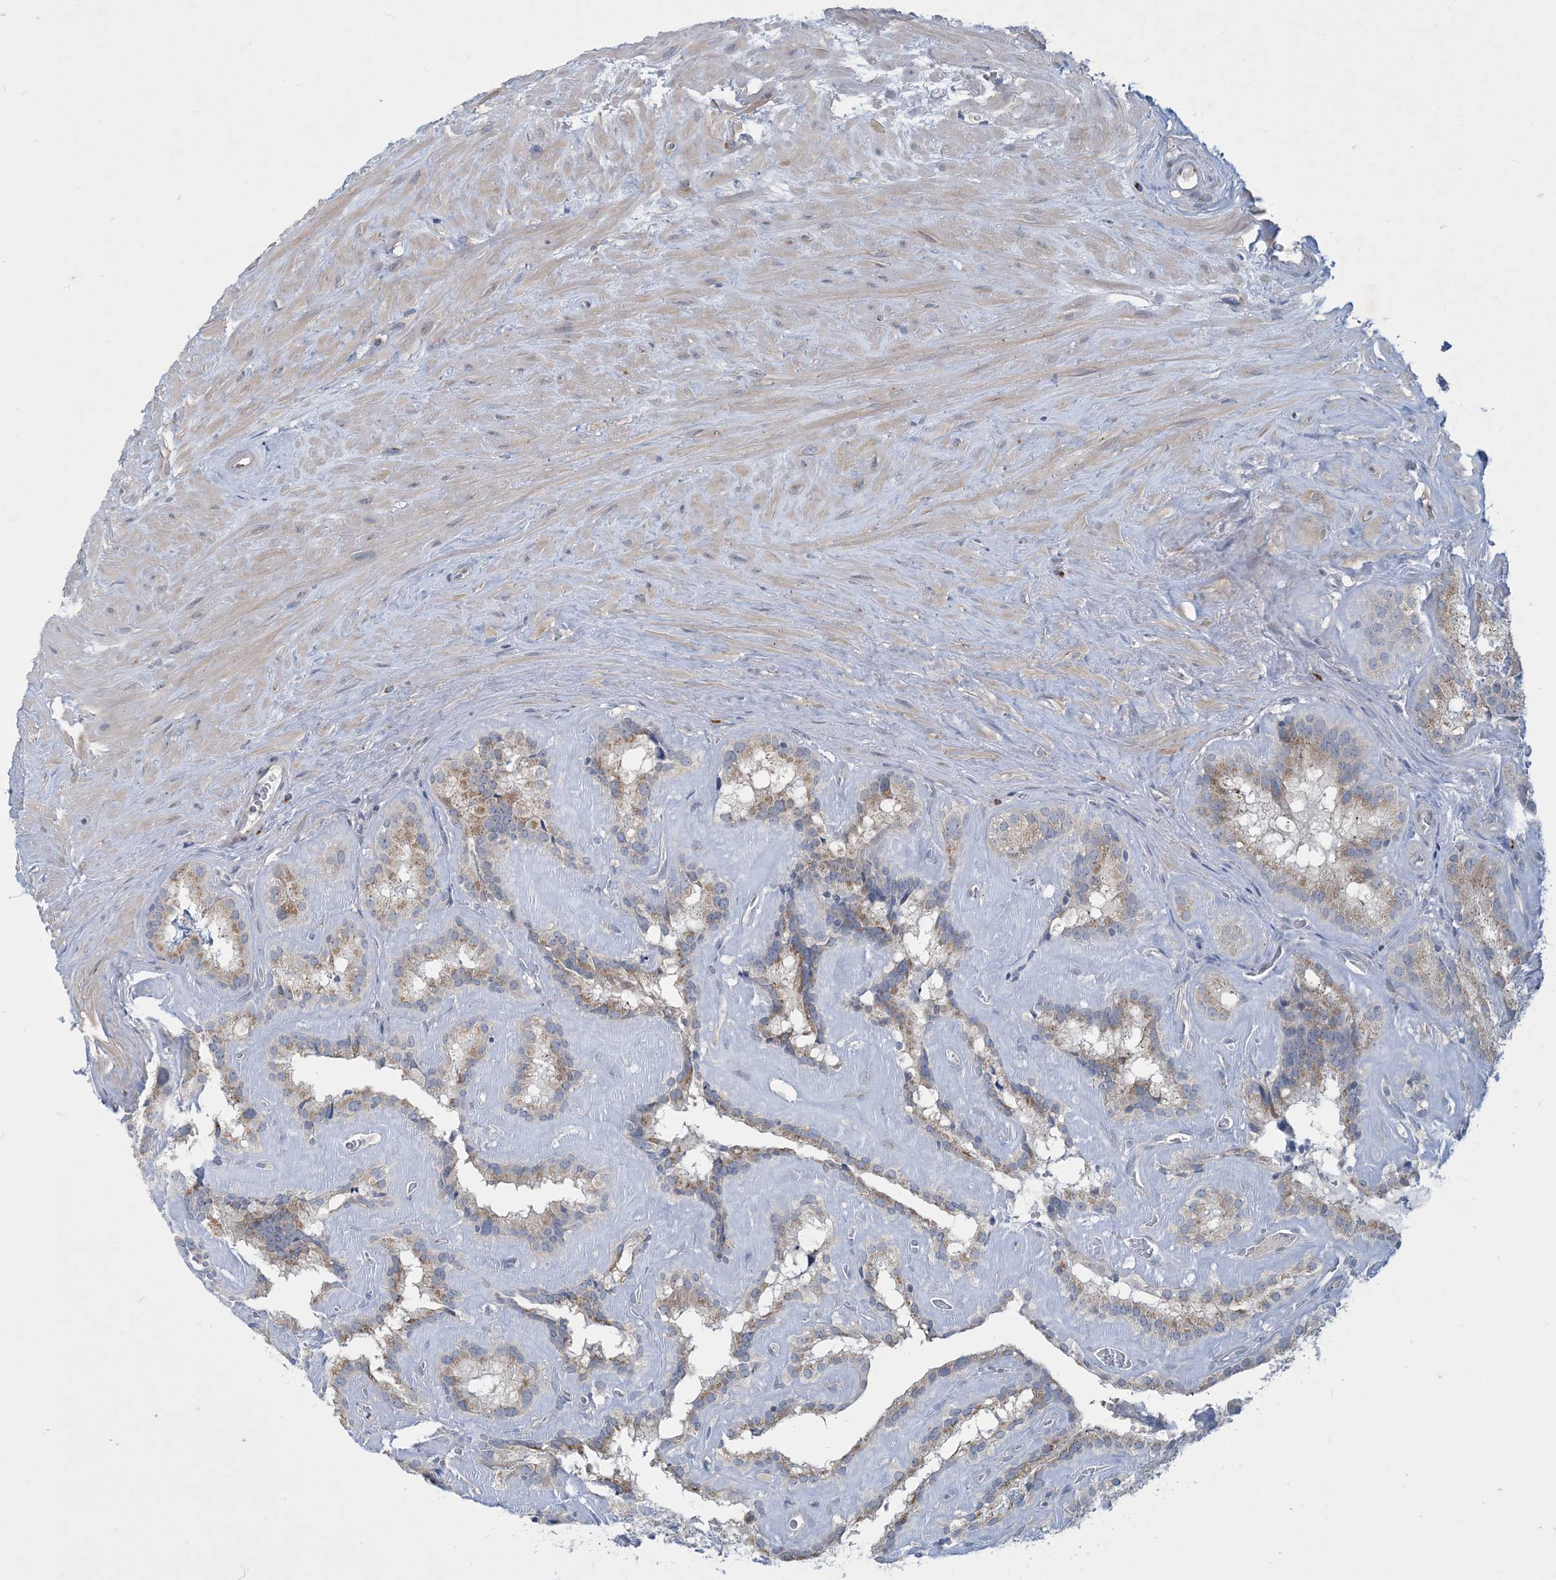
{"staining": {"intensity": "moderate", "quantity": "25%-75%", "location": "cytoplasmic/membranous"}, "tissue": "seminal vesicle", "cell_type": "Glandular cells", "image_type": "normal", "snomed": [{"axis": "morphology", "description": "Normal tissue, NOS"}, {"axis": "topography", "description": "Prostate"}, {"axis": "topography", "description": "Seminal veicle"}], "caption": "Protein expression analysis of normal seminal vesicle displays moderate cytoplasmic/membranous expression in approximately 25%-75% of glandular cells.", "gene": "CCDC14", "patient": {"sex": "male", "age": 59}}